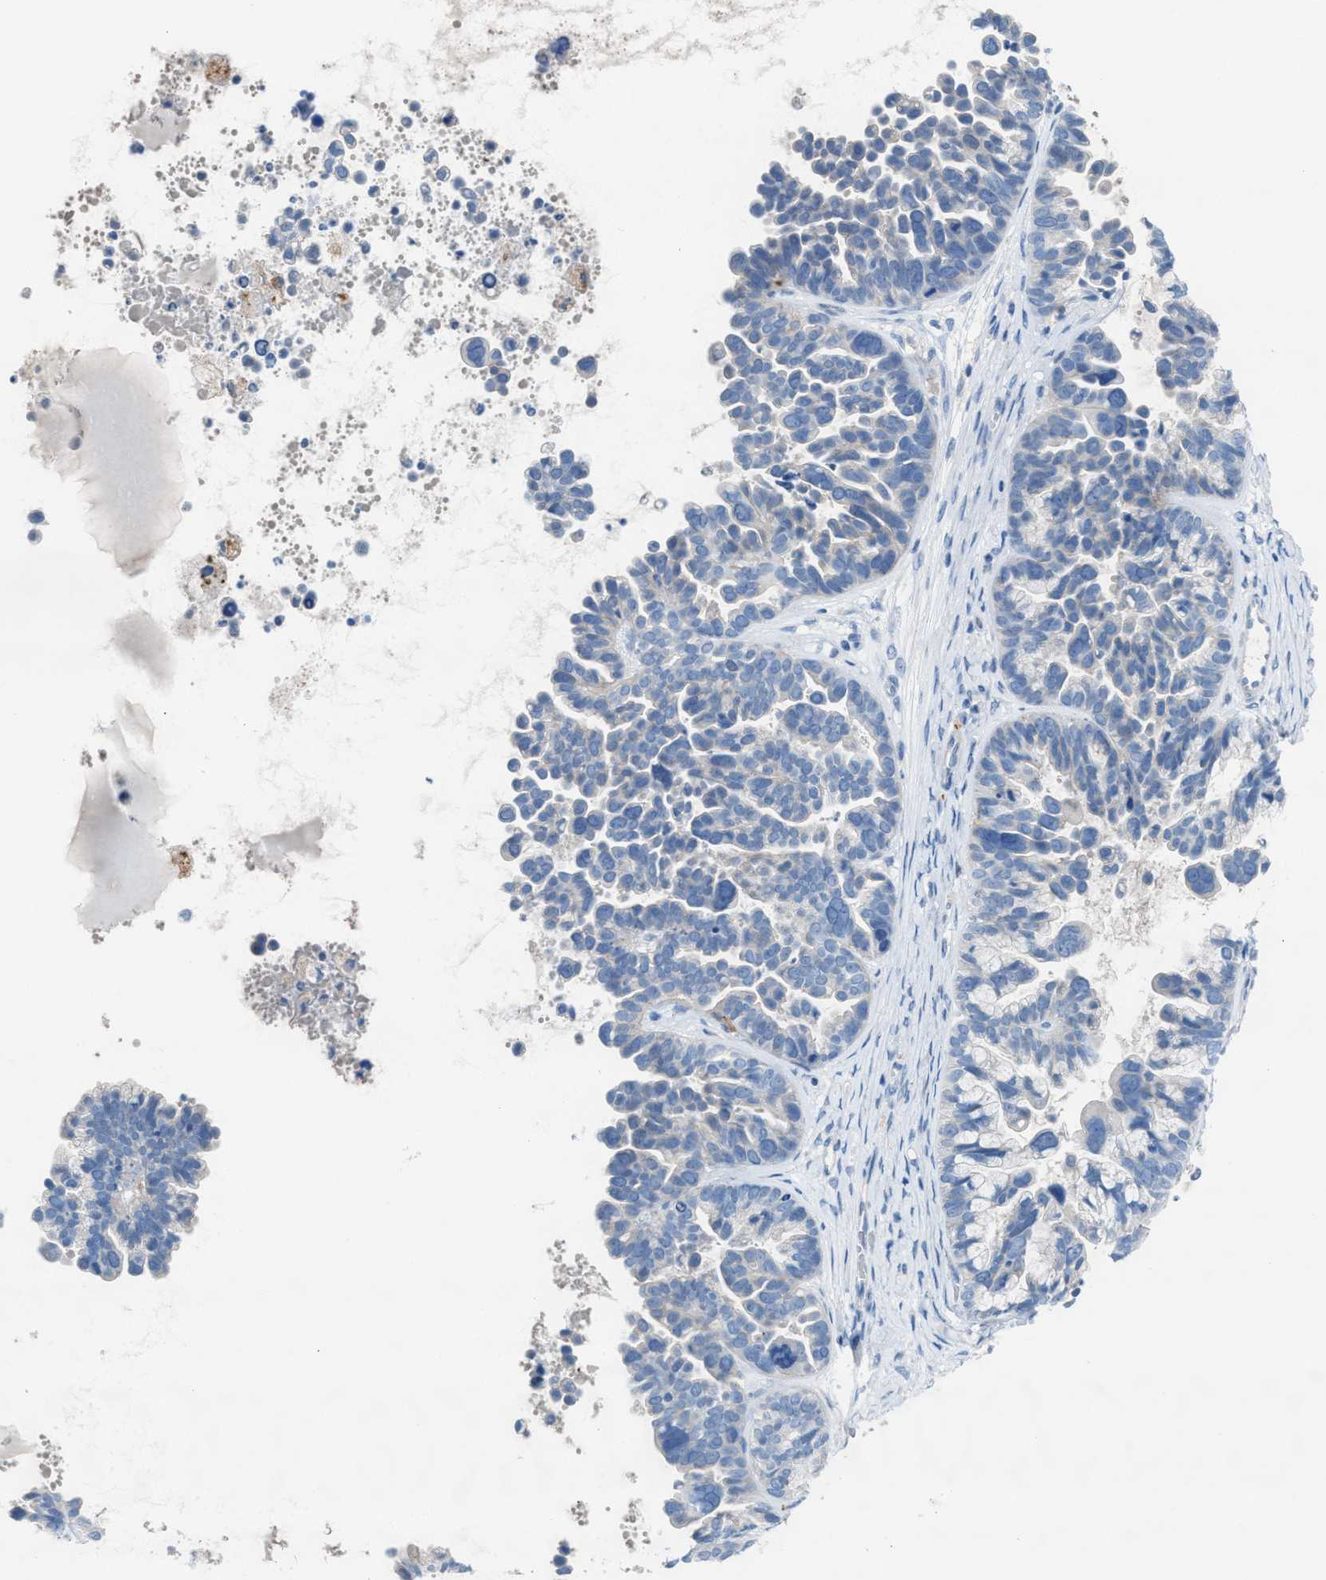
{"staining": {"intensity": "negative", "quantity": "none", "location": "none"}, "tissue": "ovarian cancer", "cell_type": "Tumor cells", "image_type": "cancer", "snomed": [{"axis": "morphology", "description": "Cystadenocarcinoma, serous, NOS"}, {"axis": "topography", "description": "Ovary"}], "caption": "Immunohistochemistry (IHC) photomicrograph of human ovarian cancer stained for a protein (brown), which shows no staining in tumor cells.", "gene": "ASPA", "patient": {"sex": "female", "age": 56}}